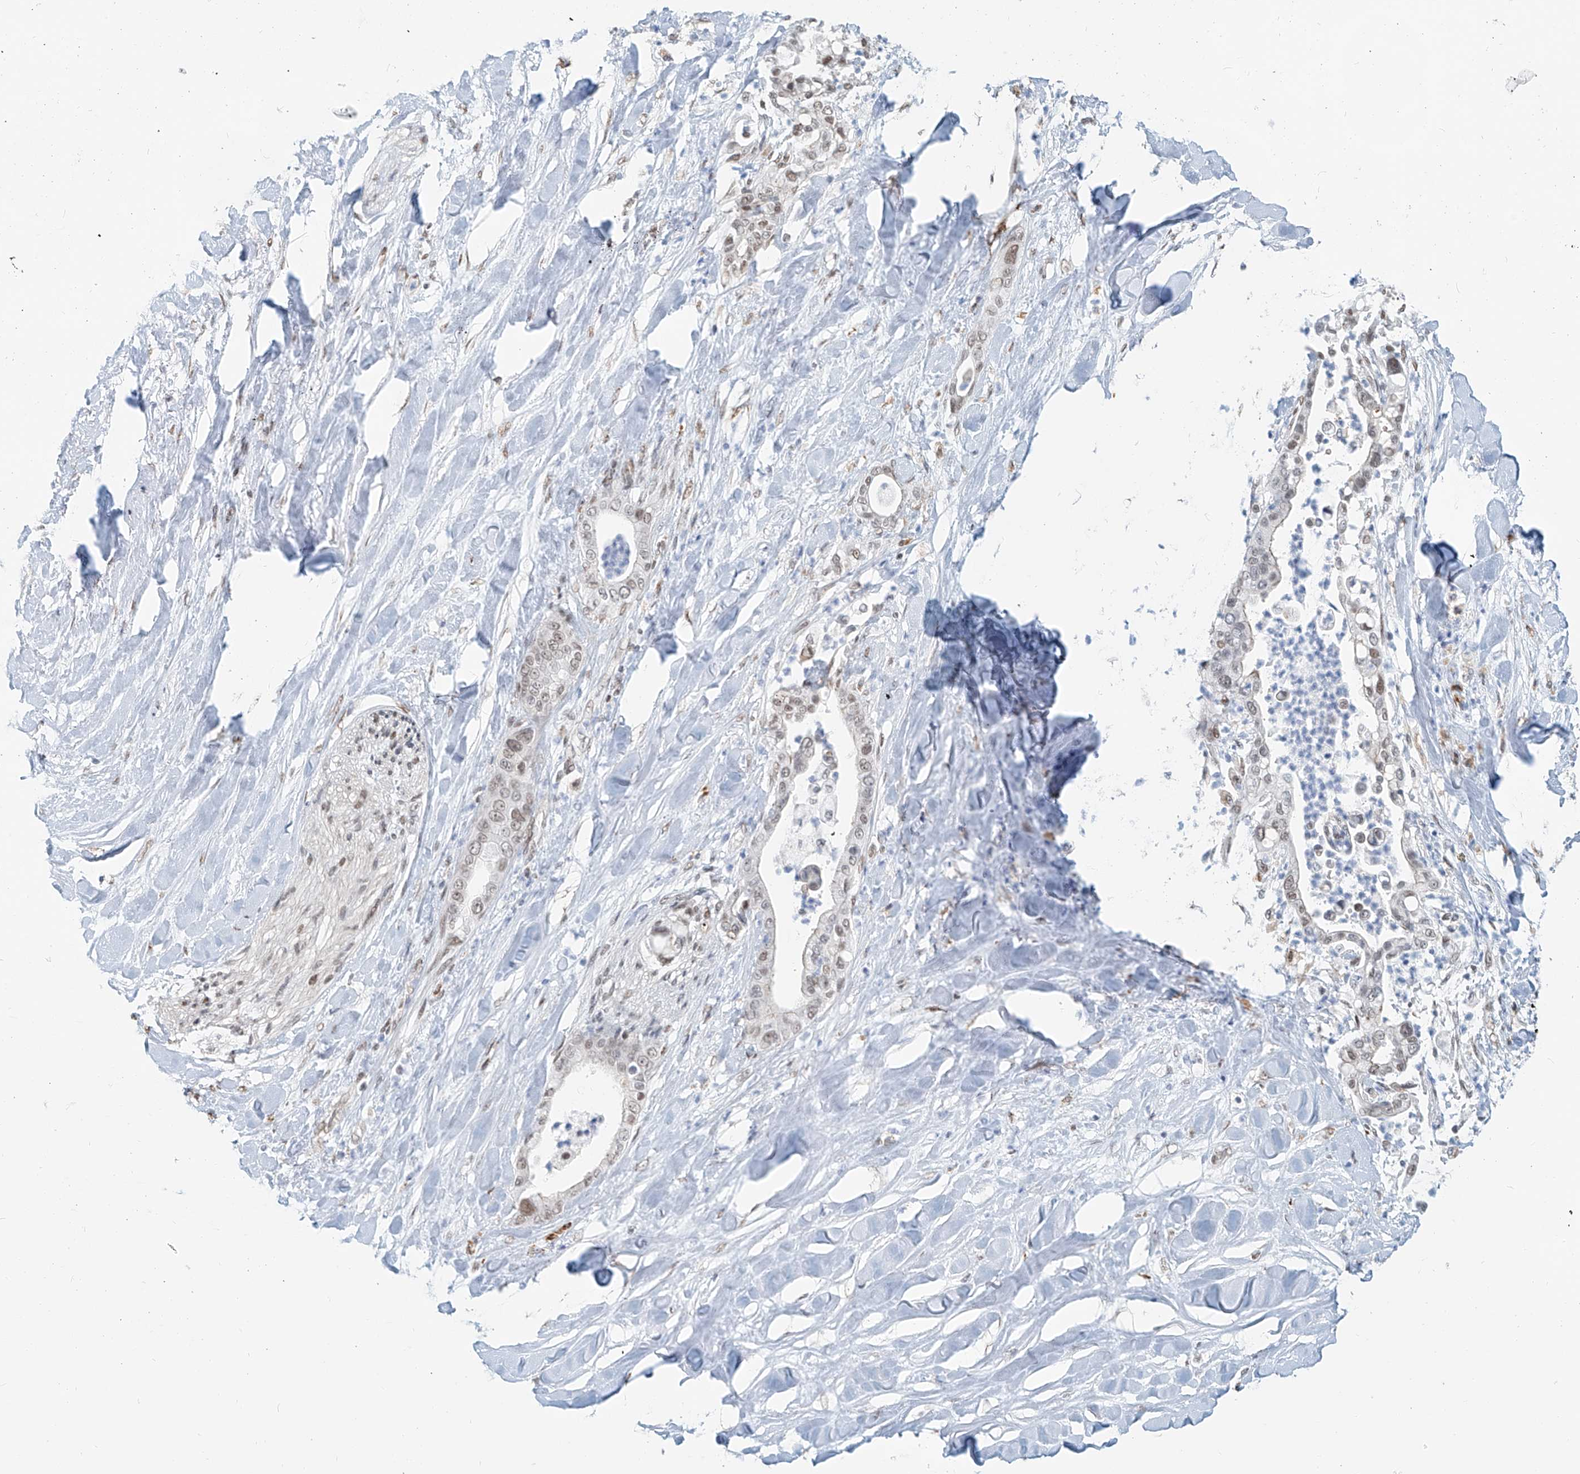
{"staining": {"intensity": "moderate", "quantity": ">75%", "location": "nuclear"}, "tissue": "liver cancer", "cell_type": "Tumor cells", "image_type": "cancer", "snomed": [{"axis": "morphology", "description": "Cholangiocarcinoma"}, {"axis": "topography", "description": "Liver"}], "caption": "Immunohistochemistry (IHC) histopathology image of neoplastic tissue: human cholangiocarcinoma (liver) stained using IHC reveals medium levels of moderate protein expression localized specifically in the nuclear of tumor cells, appearing as a nuclear brown color.", "gene": "SASH1", "patient": {"sex": "female", "age": 54}}